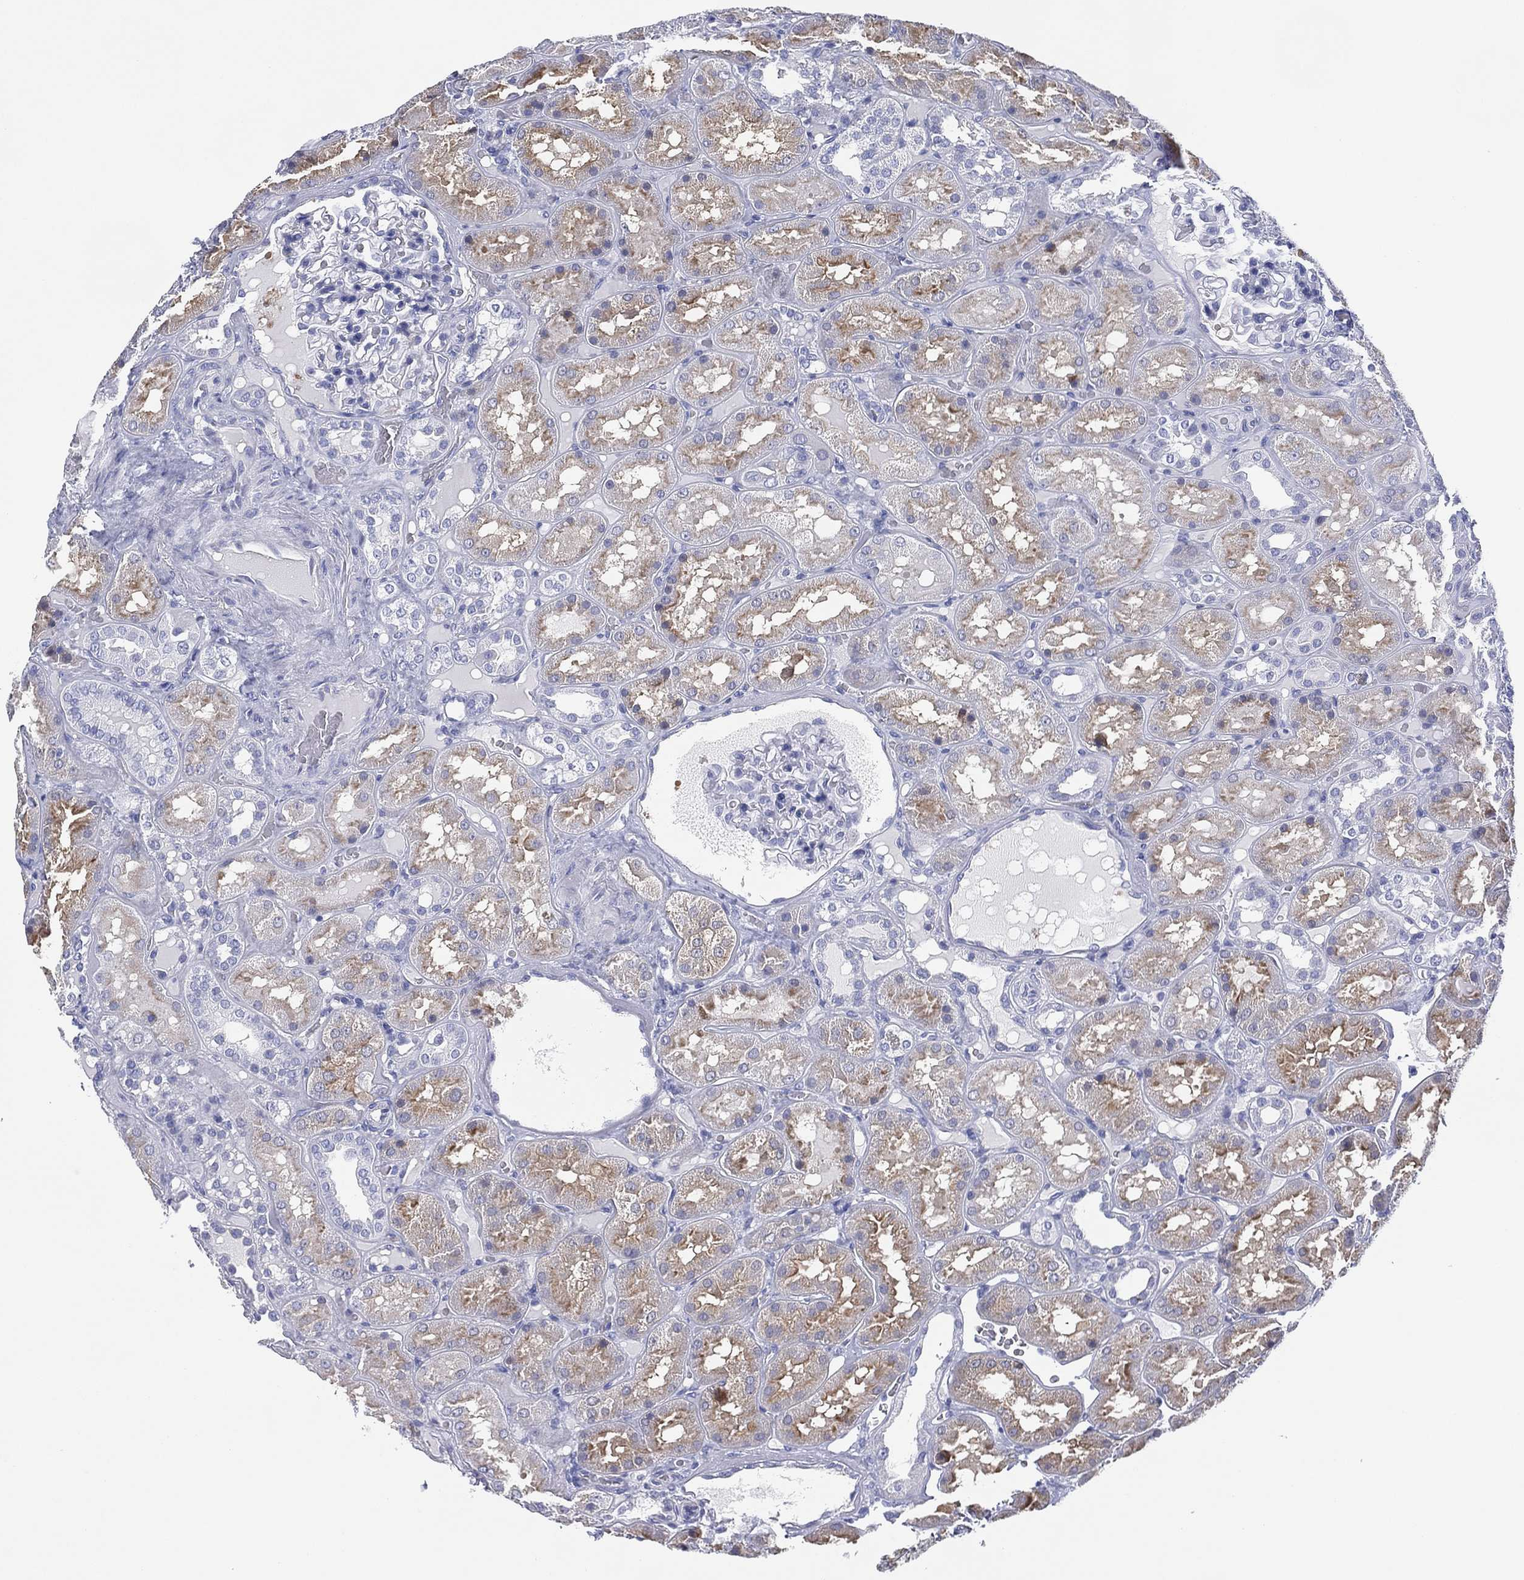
{"staining": {"intensity": "negative", "quantity": "none", "location": "none"}, "tissue": "kidney", "cell_type": "Cells in glomeruli", "image_type": "normal", "snomed": [{"axis": "morphology", "description": "Normal tissue, NOS"}, {"axis": "topography", "description": "Kidney"}], "caption": "IHC of normal kidney displays no positivity in cells in glomeruli.", "gene": "DSG1", "patient": {"sex": "male", "age": 73}}